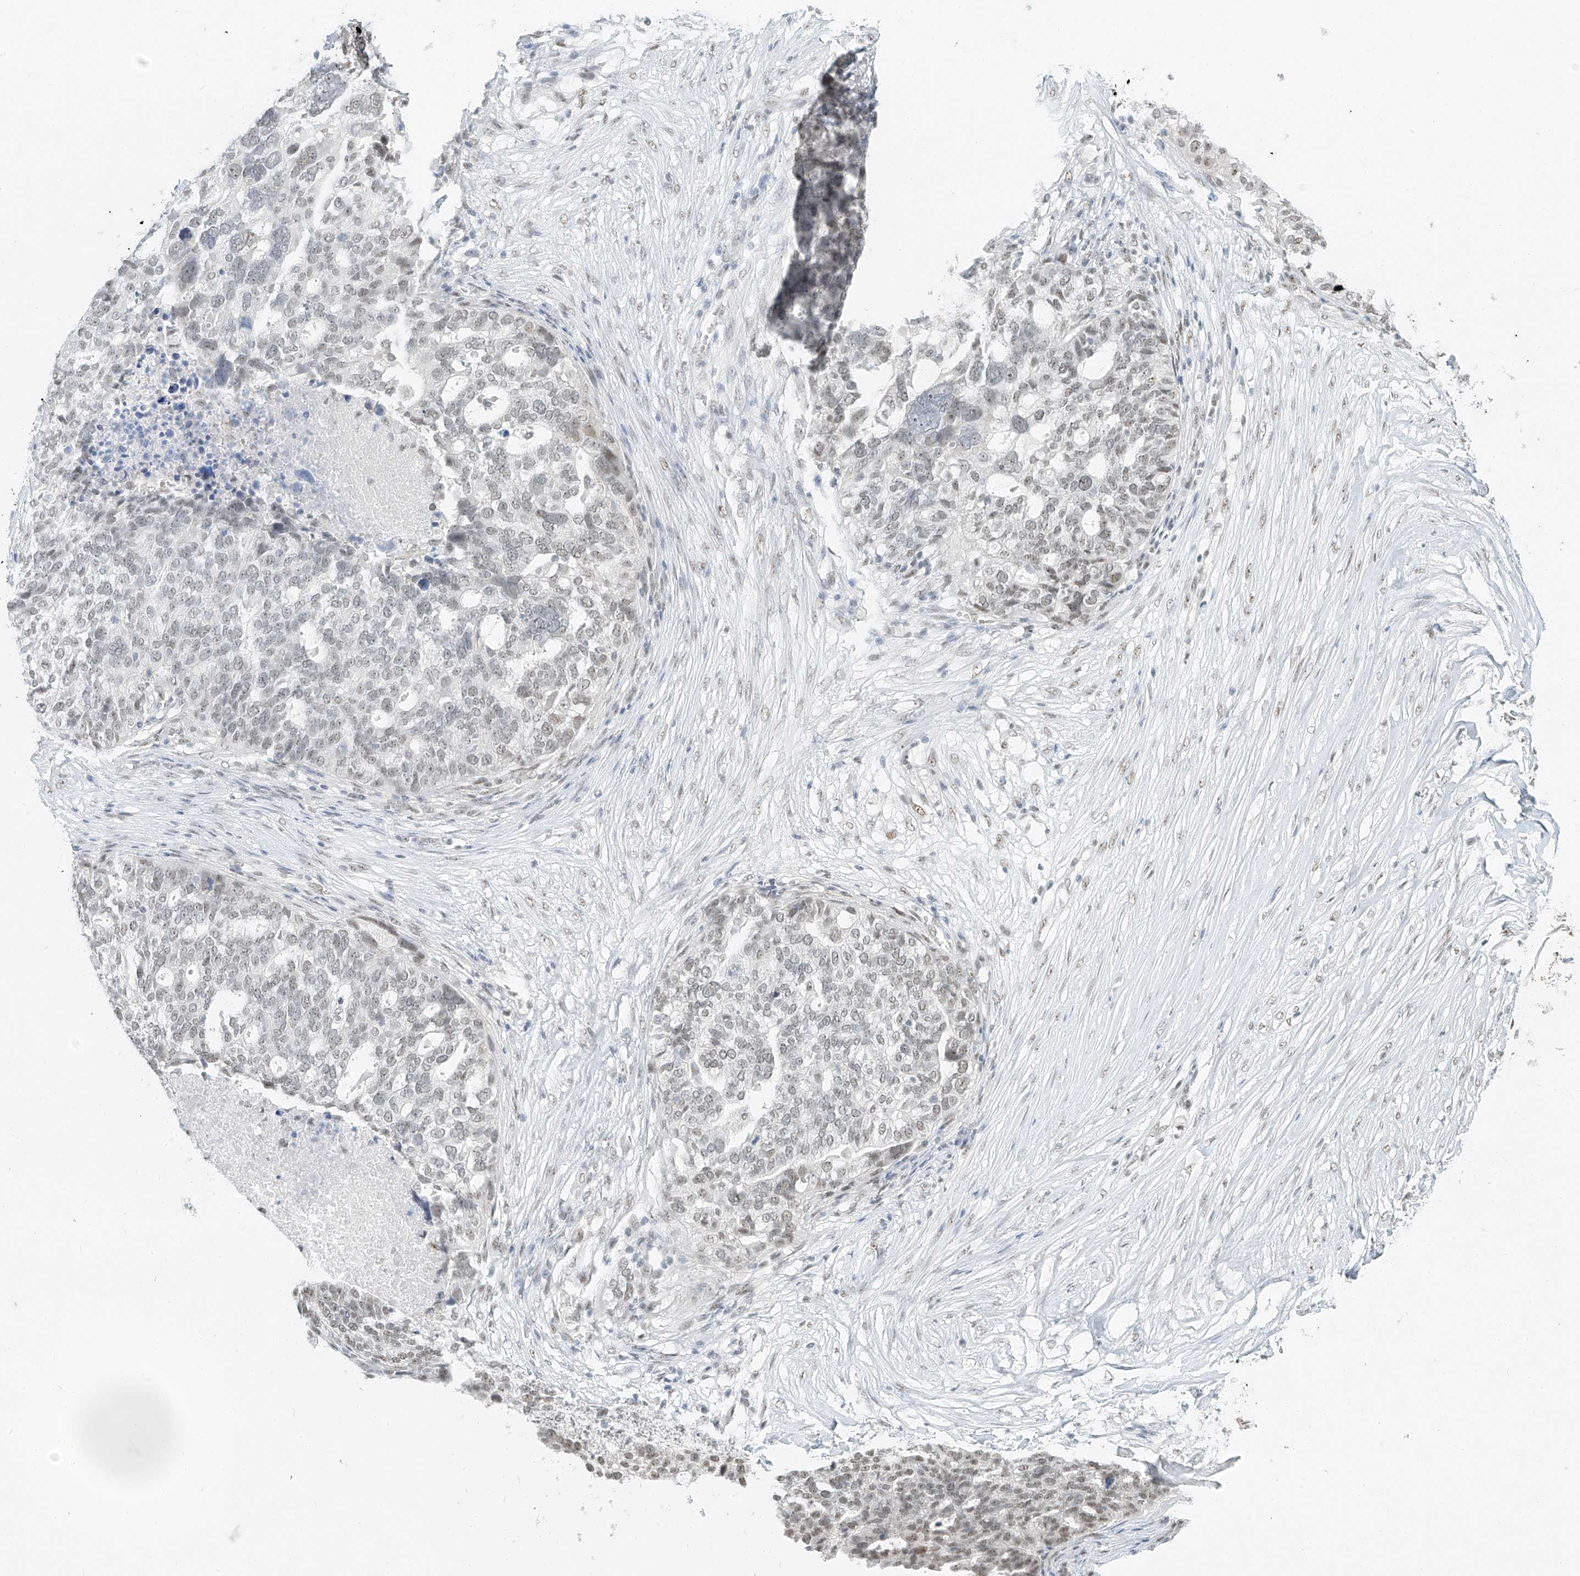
{"staining": {"intensity": "weak", "quantity": "25%-75%", "location": "nuclear"}, "tissue": "ovarian cancer", "cell_type": "Tumor cells", "image_type": "cancer", "snomed": [{"axis": "morphology", "description": "Cystadenocarcinoma, serous, NOS"}, {"axis": "topography", "description": "Ovary"}], "caption": "This image demonstrates serous cystadenocarcinoma (ovarian) stained with immunohistochemistry to label a protein in brown. The nuclear of tumor cells show weak positivity for the protein. Nuclei are counter-stained blue.", "gene": "PGC", "patient": {"sex": "female", "age": 59}}